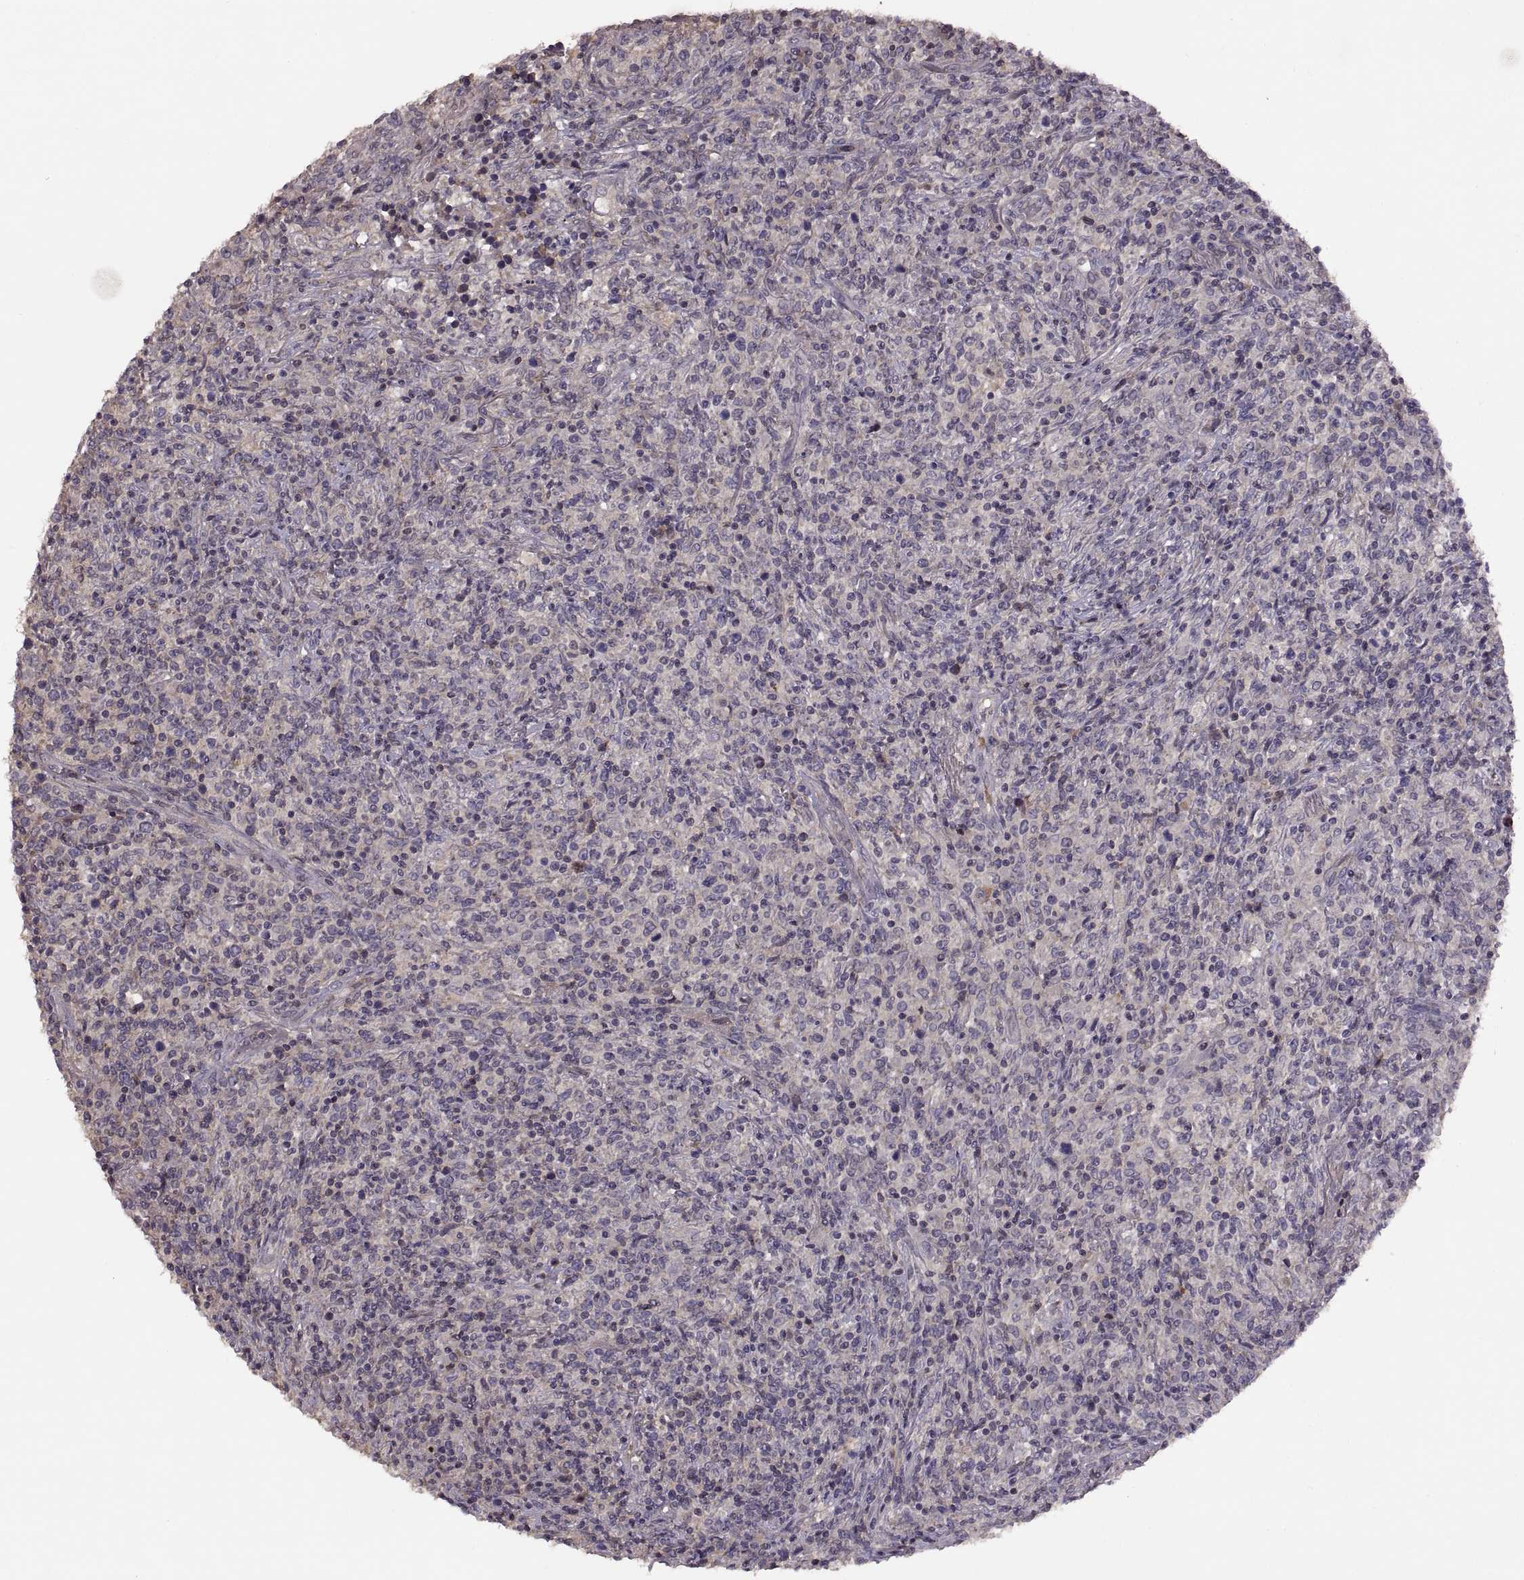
{"staining": {"intensity": "negative", "quantity": "none", "location": "none"}, "tissue": "lymphoma", "cell_type": "Tumor cells", "image_type": "cancer", "snomed": [{"axis": "morphology", "description": "Malignant lymphoma, non-Hodgkin's type, High grade"}, {"axis": "topography", "description": "Lung"}], "caption": "An immunohistochemistry photomicrograph of high-grade malignant lymphoma, non-Hodgkin's type is shown. There is no staining in tumor cells of high-grade malignant lymphoma, non-Hodgkin's type.", "gene": "NMNAT2", "patient": {"sex": "male", "age": 79}}